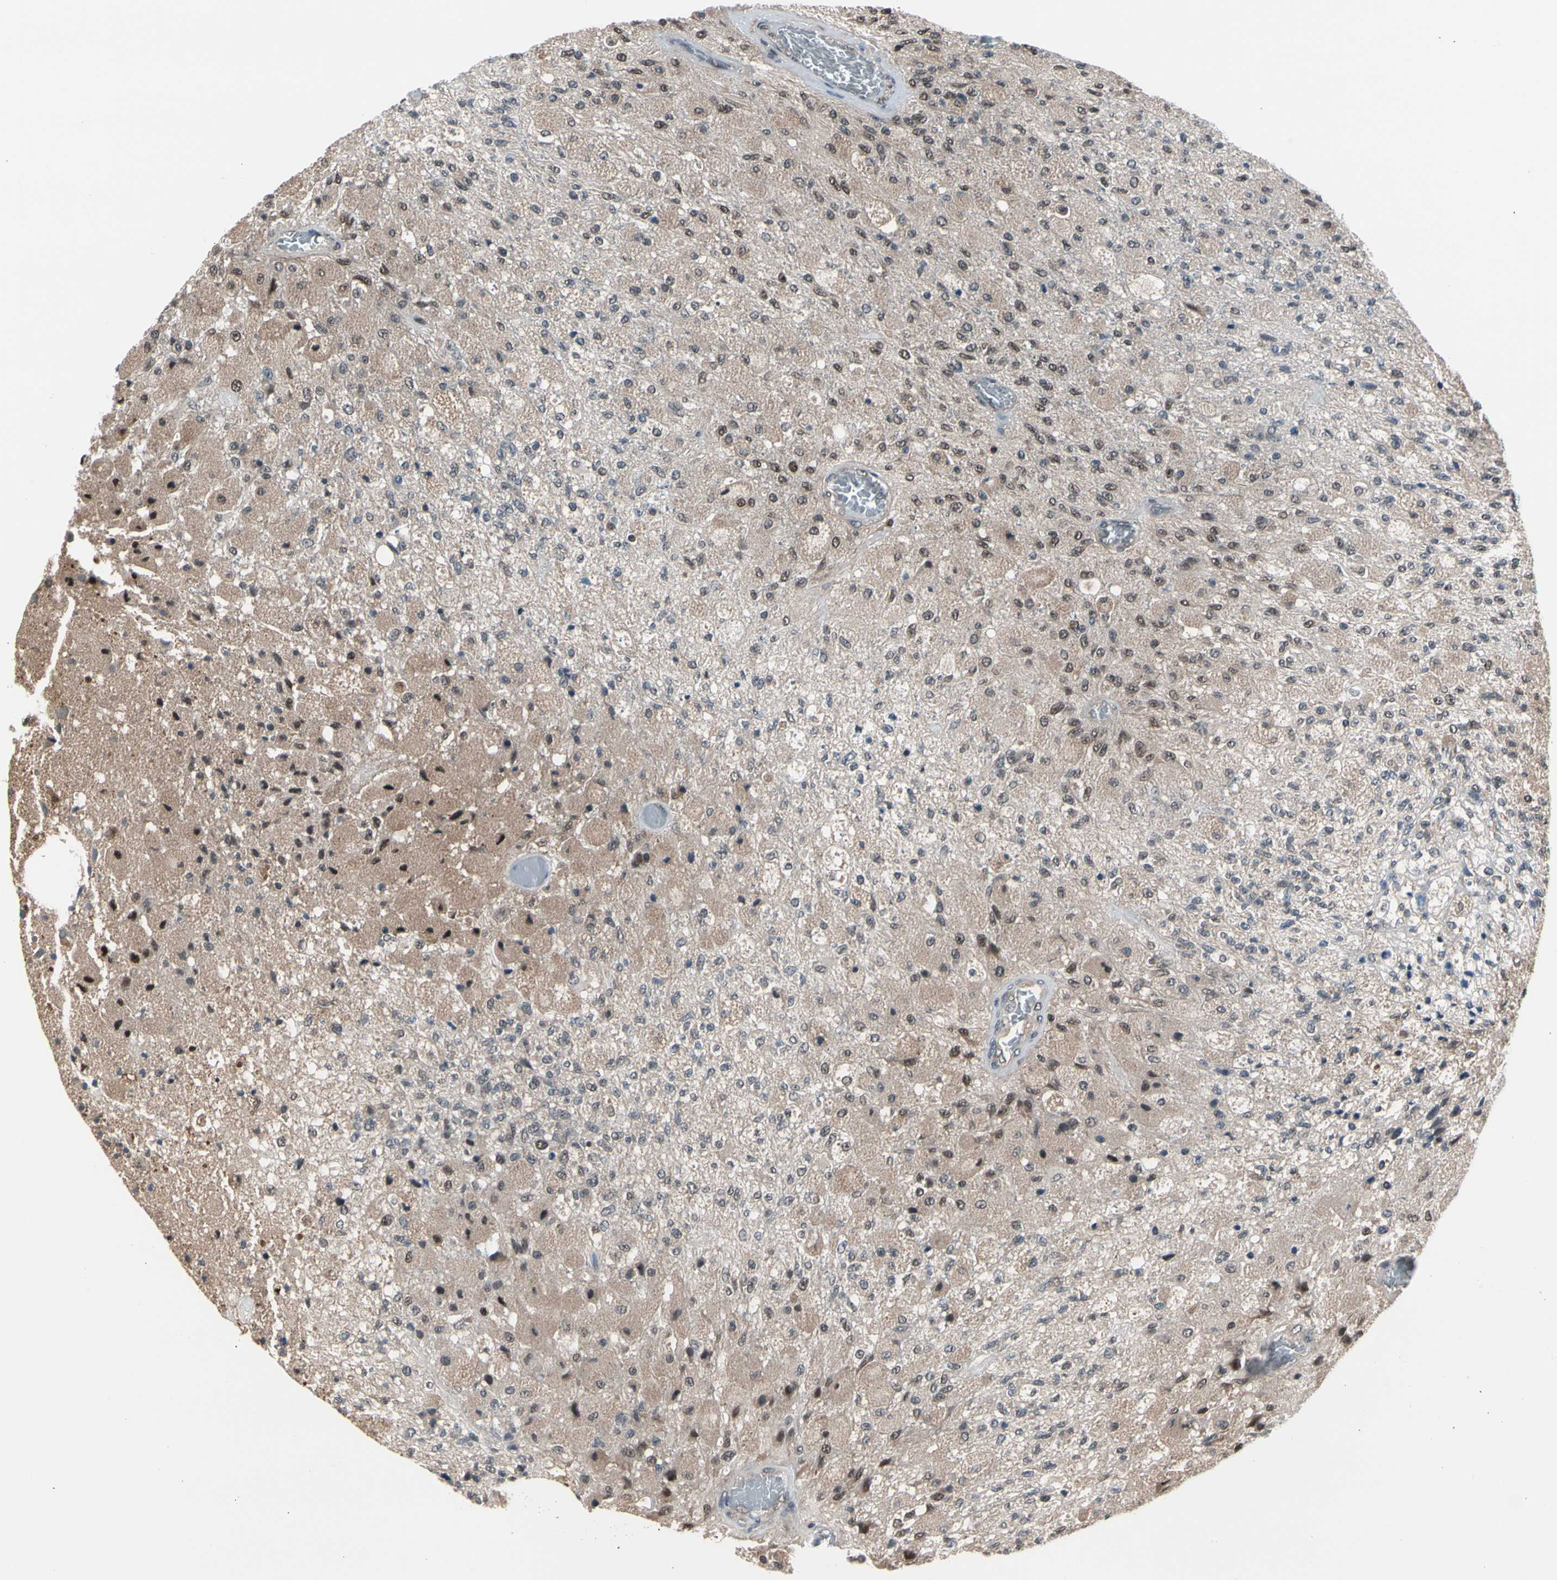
{"staining": {"intensity": "moderate", "quantity": "25%-75%", "location": "cytoplasmic/membranous,nuclear"}, "tissue": "glioma", "cell_type": "Tumor cells", "image_type": "cancer", "snomed": [{"axis": "morphology", "description": "Normal tissue, NOS"}, {"axis": "morphology", "description": "Glioma, malignant, High grade"}, {"axis": "topography", "description": "Cerebral cortex"}], "caption": "IHC of glioma displays medium levels of moderate cytoplasmic/membranous and nuclear expression in approximately 25%-75% of tumor cells.", "gene": "PSMA2", "patient": {"sex": "male", "age": 77}}